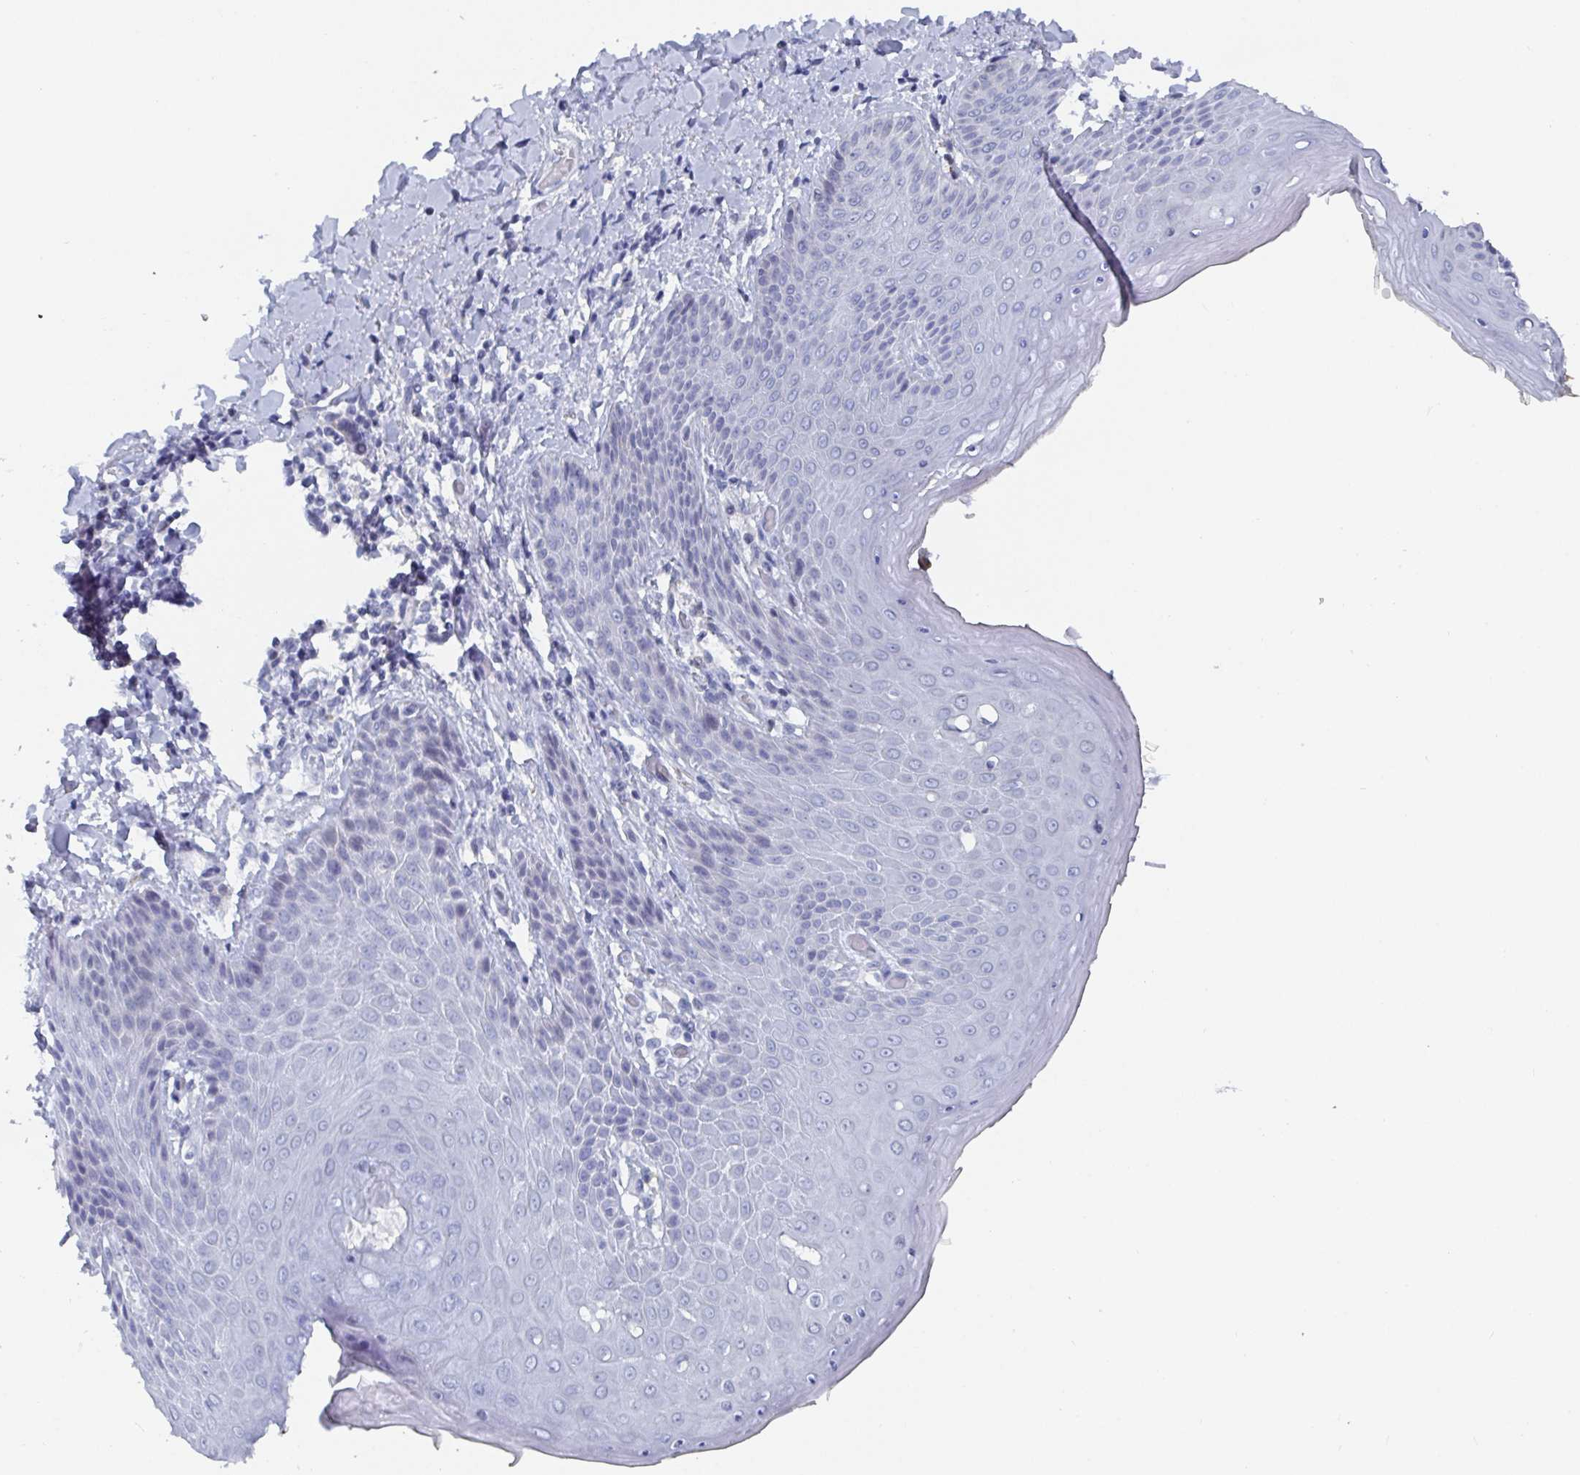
{"staining": {"intensity": "negative", "quantity": "none", "location": "none"}, "tissue": "skin", "cell_type": "Epidermal cells", "image_type": "normal", "snomed": [{"axis": "morphology", "description": "Normal tissue, NOS"}, {"axis": "topography", "description": "Anal"}, {"axis": "topography", "description": "Peripheral nerve tissue"}], "caption": "Epidermal cells are negative for protein expression in unremarkable human skin. (DAB immunohistochemistry, high magnification).", "gene": "CAMKV", "patient": {"sex": "male", "age": 51}}